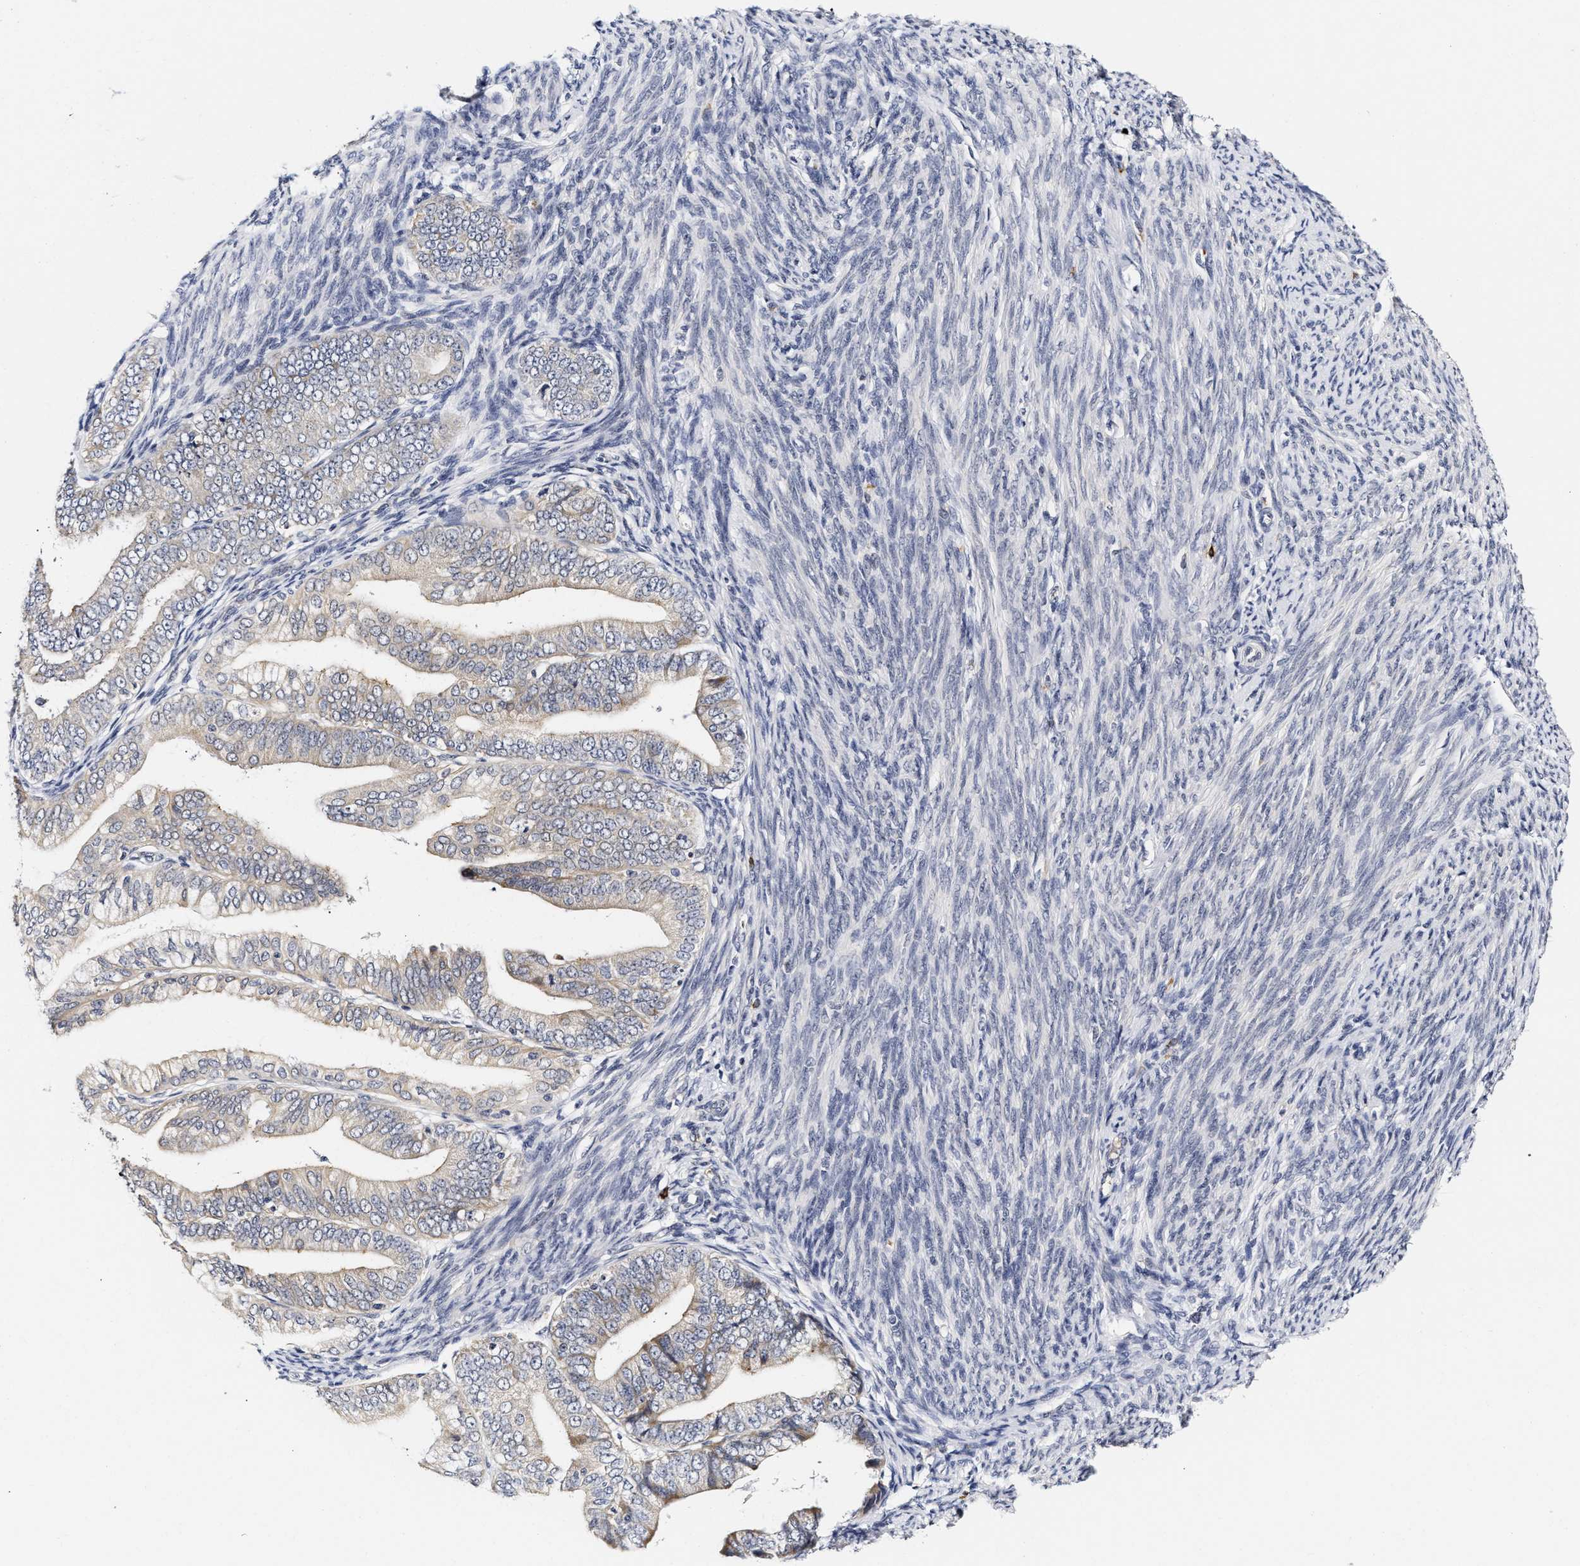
{"staining": {"intensity": "weak", "quantity": "25%-75%", "location": "cytoplasmic/membranous"}, "tissue": "endometrial cancer", "cell_type": "Tumor cells", "image_type": "cancer", "snomed": [{"axis": "morphology", "description": "Adenocarcinoma, NOS"}, {"axis": "topography", "description": "Endometrium"}], "caption": "Tumor cells show low levels of weak cytoplasmic/membranous positivity in about 25%-75% of cells in endometrial cancer (adenocarcinoma).", "gene": "RINT1", "patient": {"sex": "female", "age": 63}}